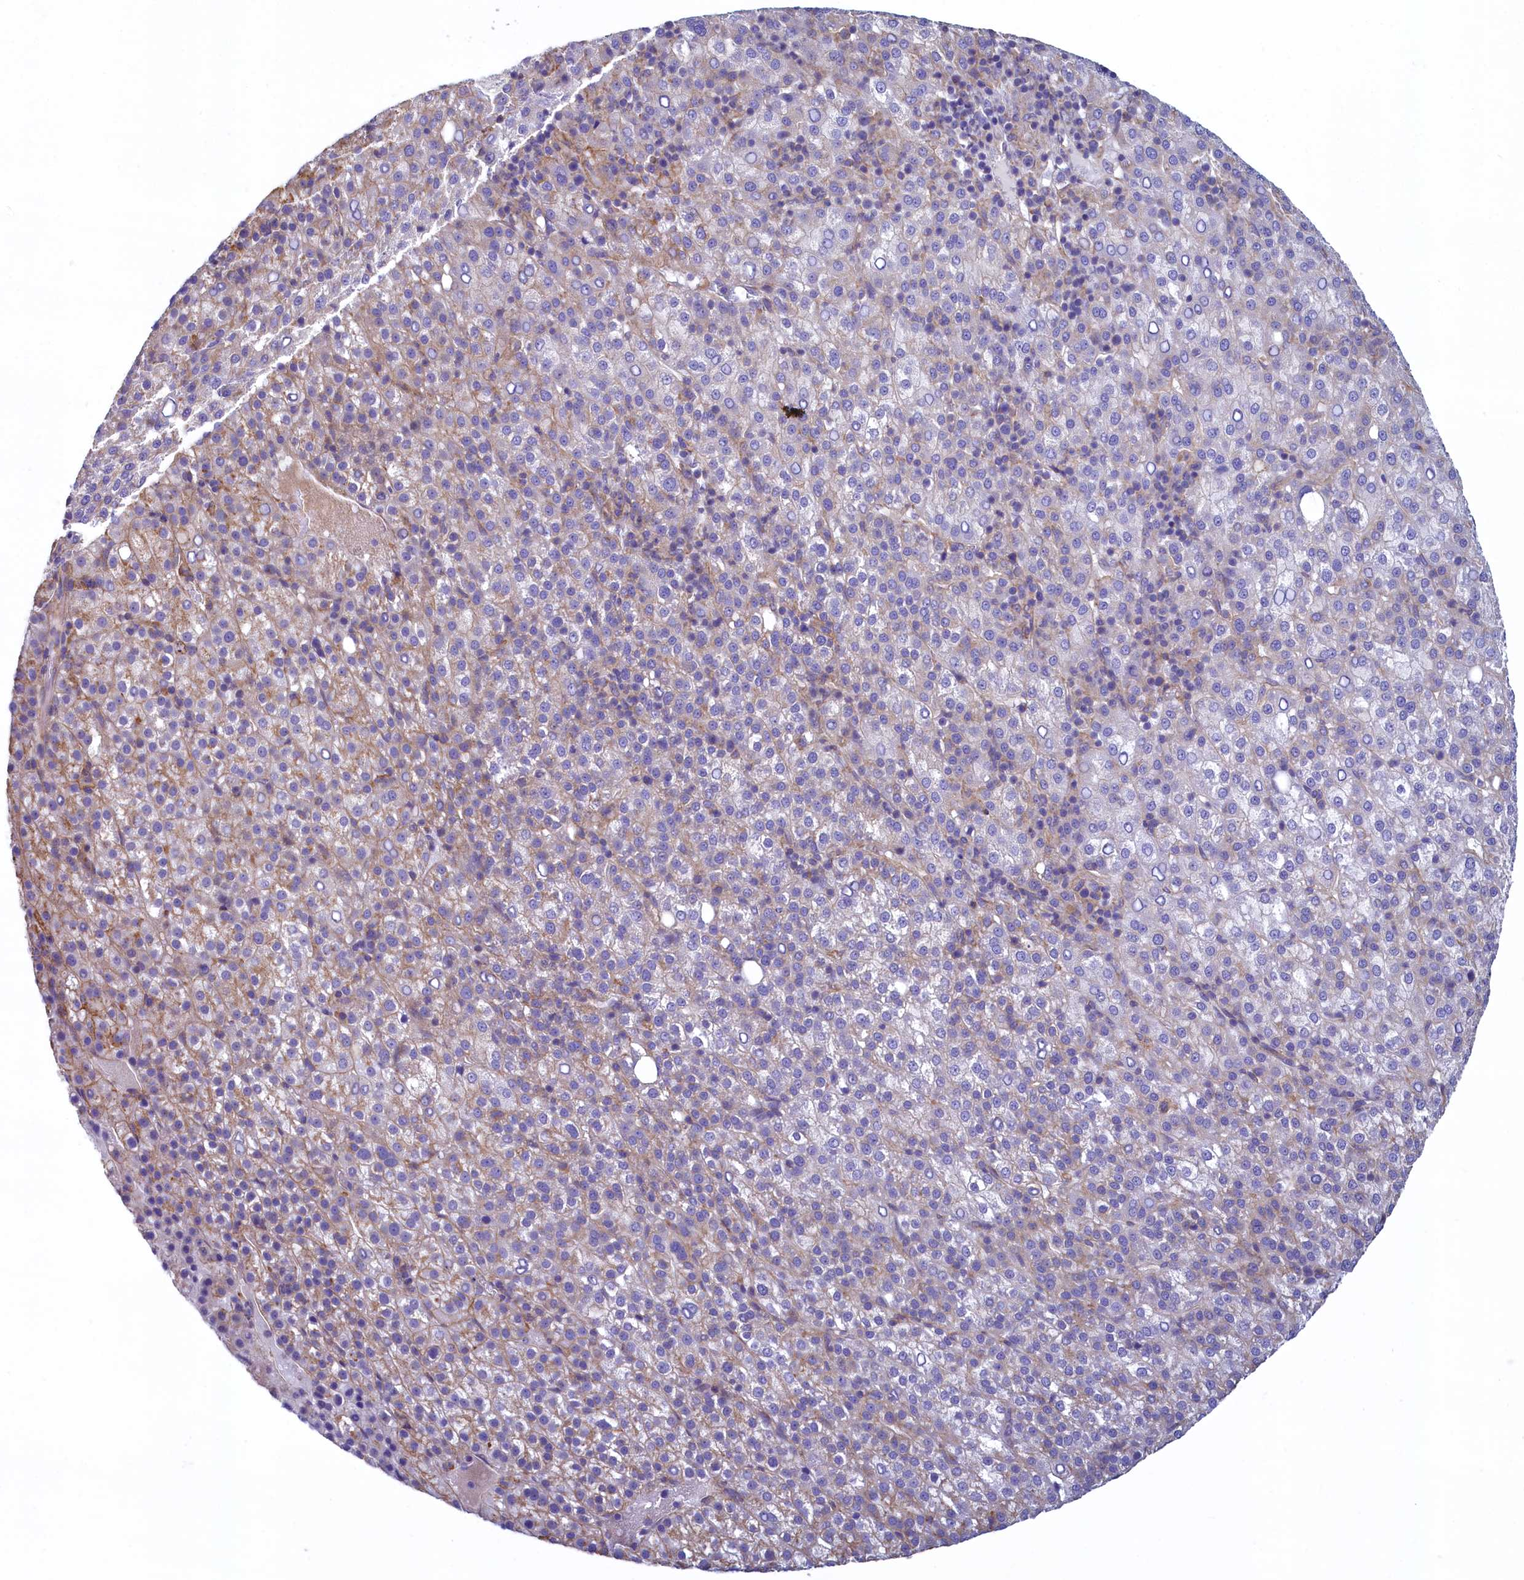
{"staining": {"intensity": "moderate", "quantity": "<25%", "location": "cytoplasmic/membranous"}, "tissue": "liver cancer", "cell_type": "Tumor cells", "image_type": "cancer", "snomed": [{"axis": "morphology", "description": "Carcinoma, Hepatocellular, NOS"}, {"axis": "topography", "description": "Liver"}], "caption": "Immunohistochemical staining of liver hepatocellular carcinoma demonstrates low levels of moderate cytoplasmic/membranous expression in approximately <25% of tumor cells.", "gene": "GPR21", "patient": {"sex": "female", "age": 58}}